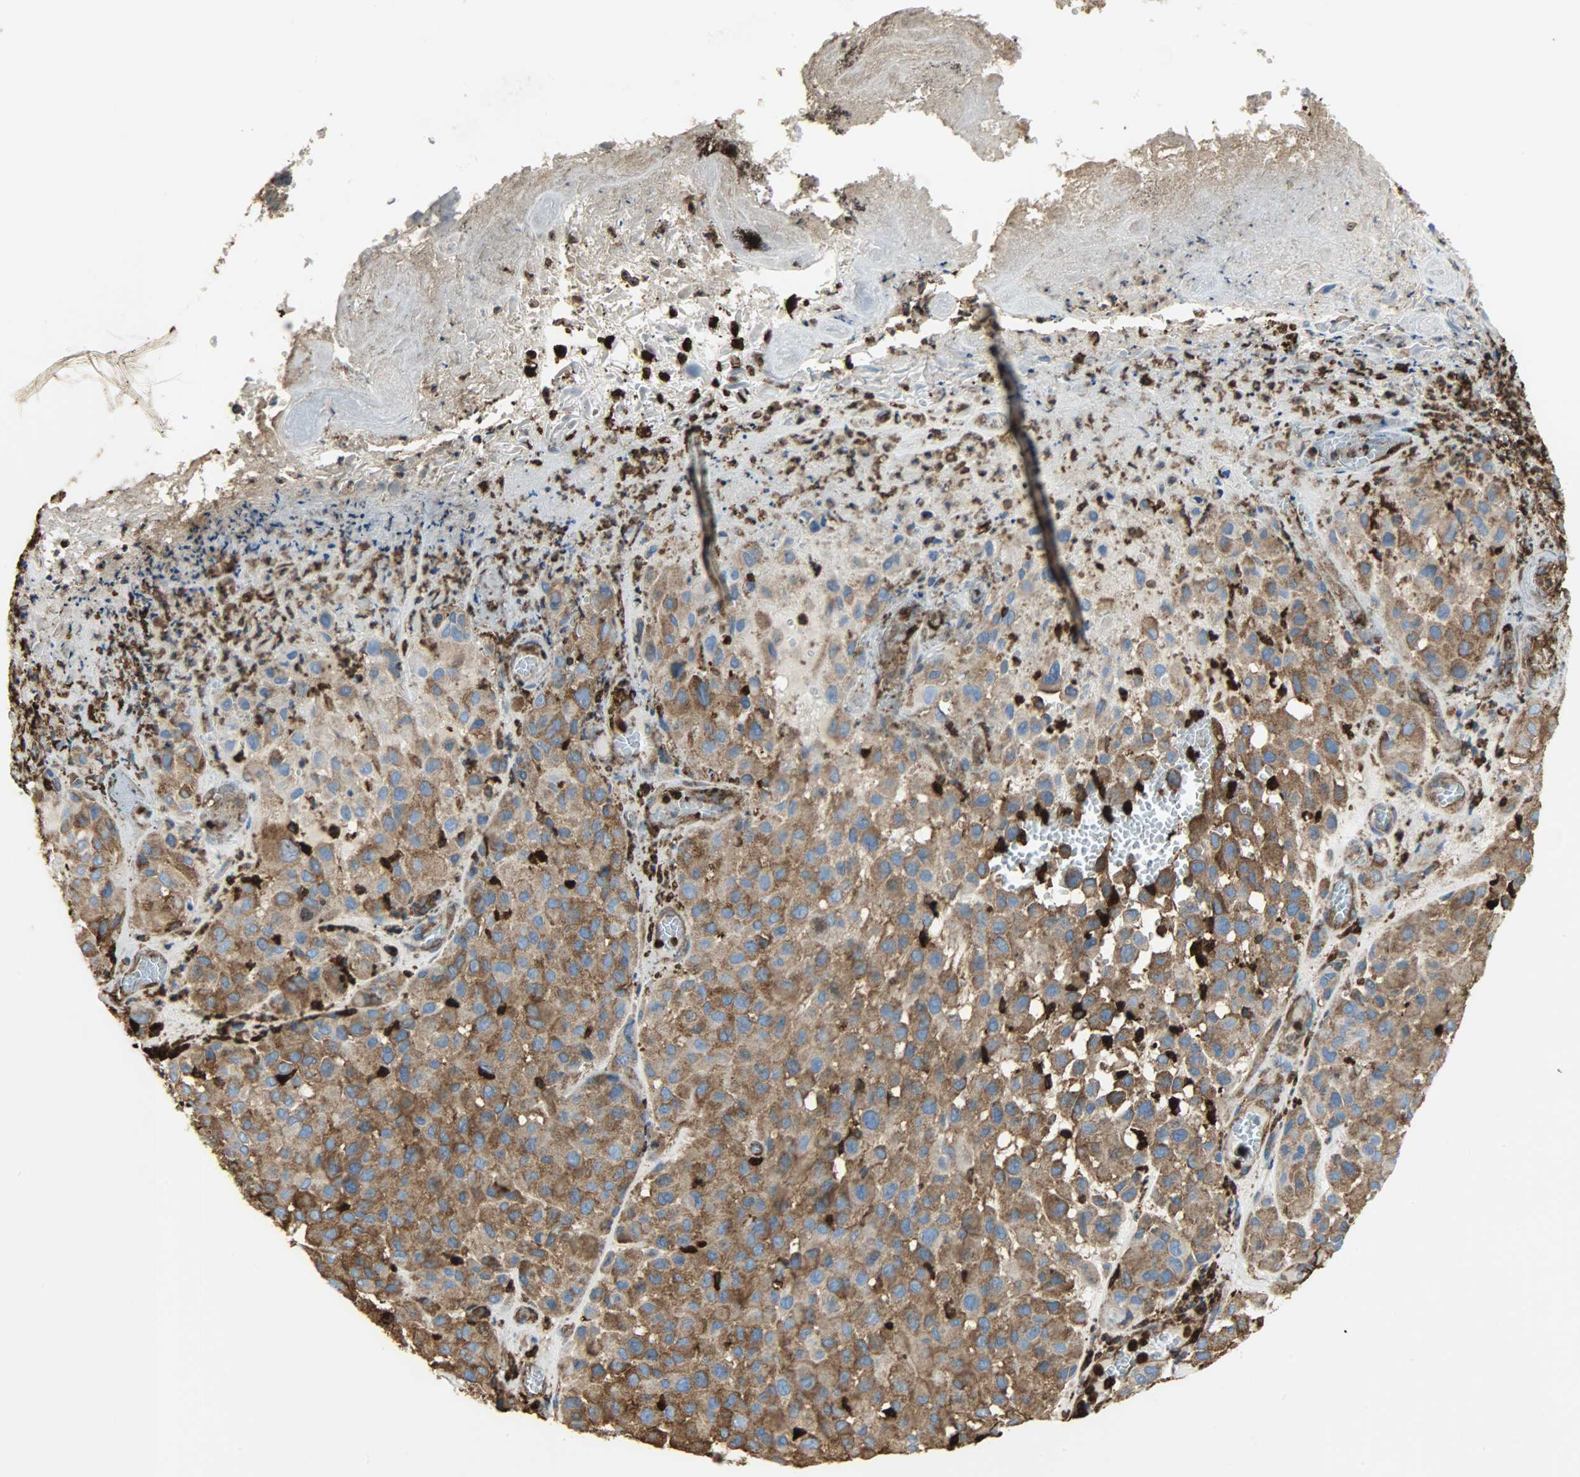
{"staining": {"intensity": "strong", "quantity": ">75%", "location": "cytoplasmic/membranous"}, "tissue": "melanoma", "cell_type": "Tumor cells", "image_type": "cancer", "snomed": [{"axis": "morphology", "description": "Malignant melanoma, NOS"}, {"axis": "topography", "description": "Skin"}], "caption": "The histopathology image reveals a brown stain indicating the presence of a protein in the cytoplasmic/membranous of tumor cells in malignant melanoma.", "gene": "VASP", "patient": {"sex": "female", "age": 21}}